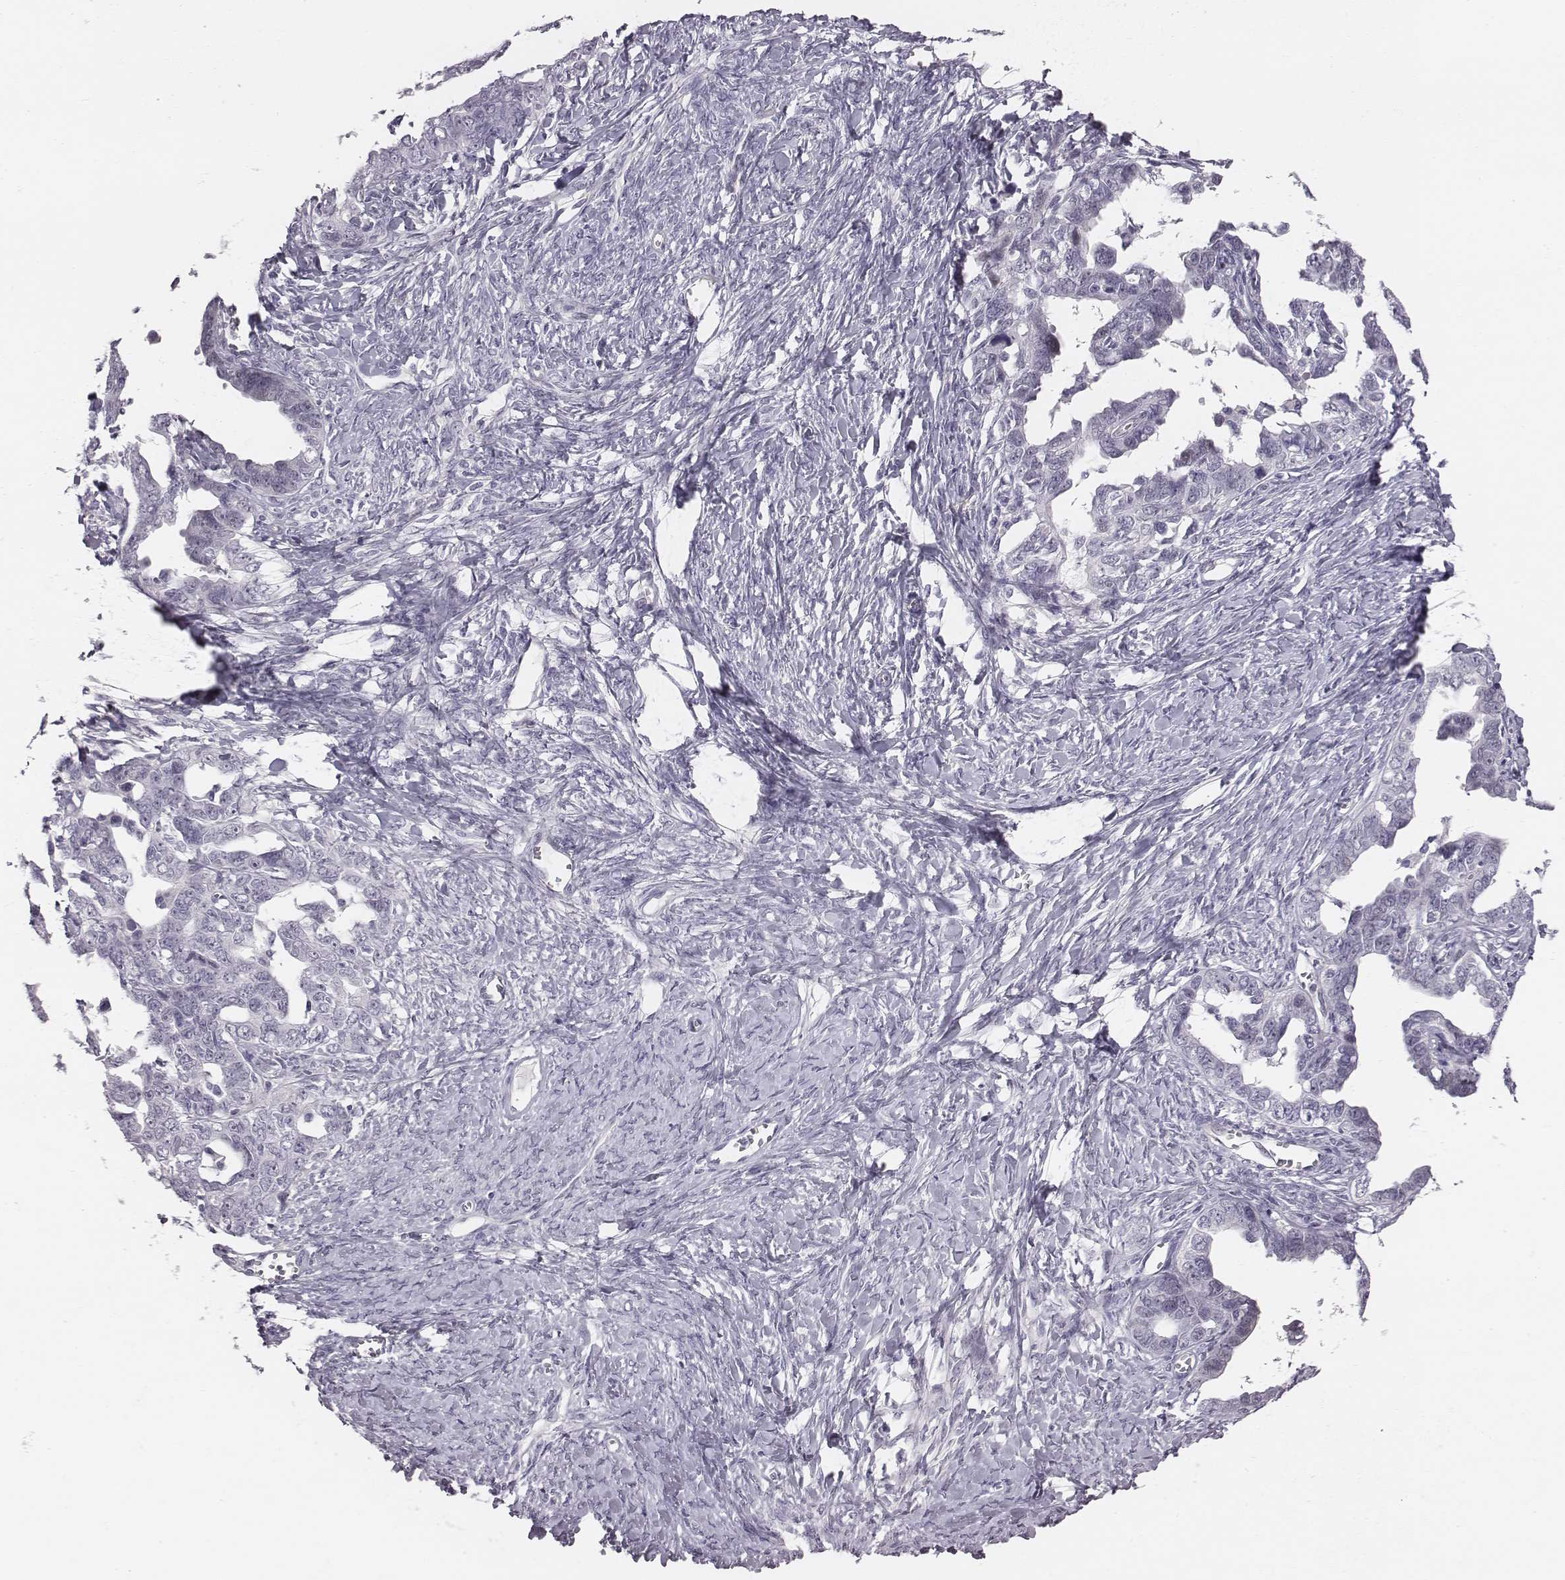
{"staining": {"intensity": "negative", "quantity": "none", "location": "none"}, "tissue": "ovarian cancer", "cell_type": "Tumor cells", "image_type": "cancer", "snomed": [{"axis": "morphology", "description": "Cystadenocarcinoma, serous, NOS"}, {"axis": "topography", "description": "Ovary"}], "caption": "Tumor cells are negative for brown protein staining in ovarian cancer.", "gene": "CACNG4", "patient": {"sex": "female", "age": 69}}